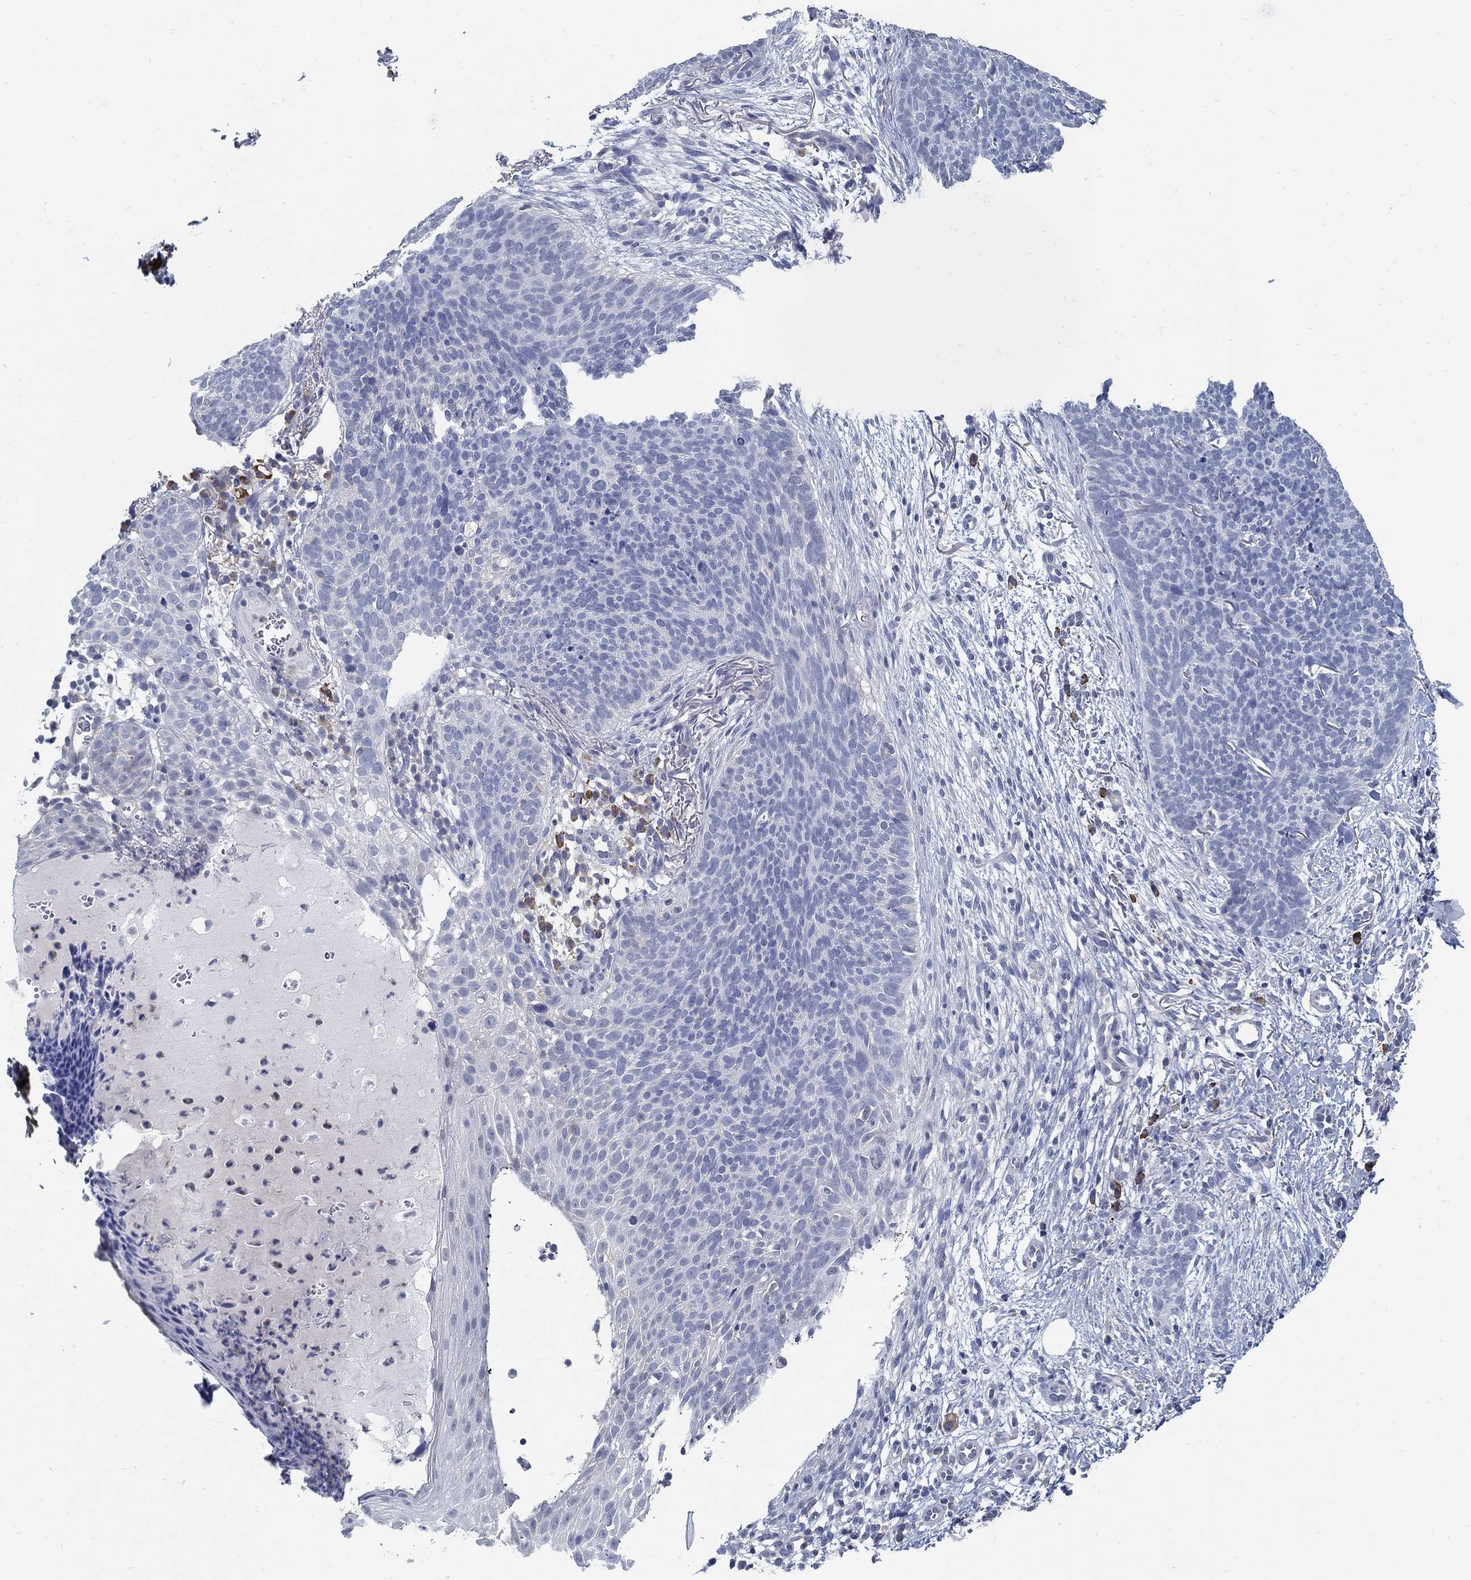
{"staining": {"intensity": "negative", "quantity": "none", "location": "none"}, "tissue": "skin cancer", "cell_type": "Tumor cells", "image_type": "cancer", "snomed": [{"axis": "morphology", "description": "Basal cell carcinoma"}, {"axis": "topography", "description": "Skin"}], "caption": "High power microscopy histopathology image of an immunohistochemistry (IHC) histopathology image of skin cancer (basal cell carcinoma), revealing no significant positivity in tumor cells.", "gene": "PCDH11X", "patient": {"sex": "male", "age": 64}}